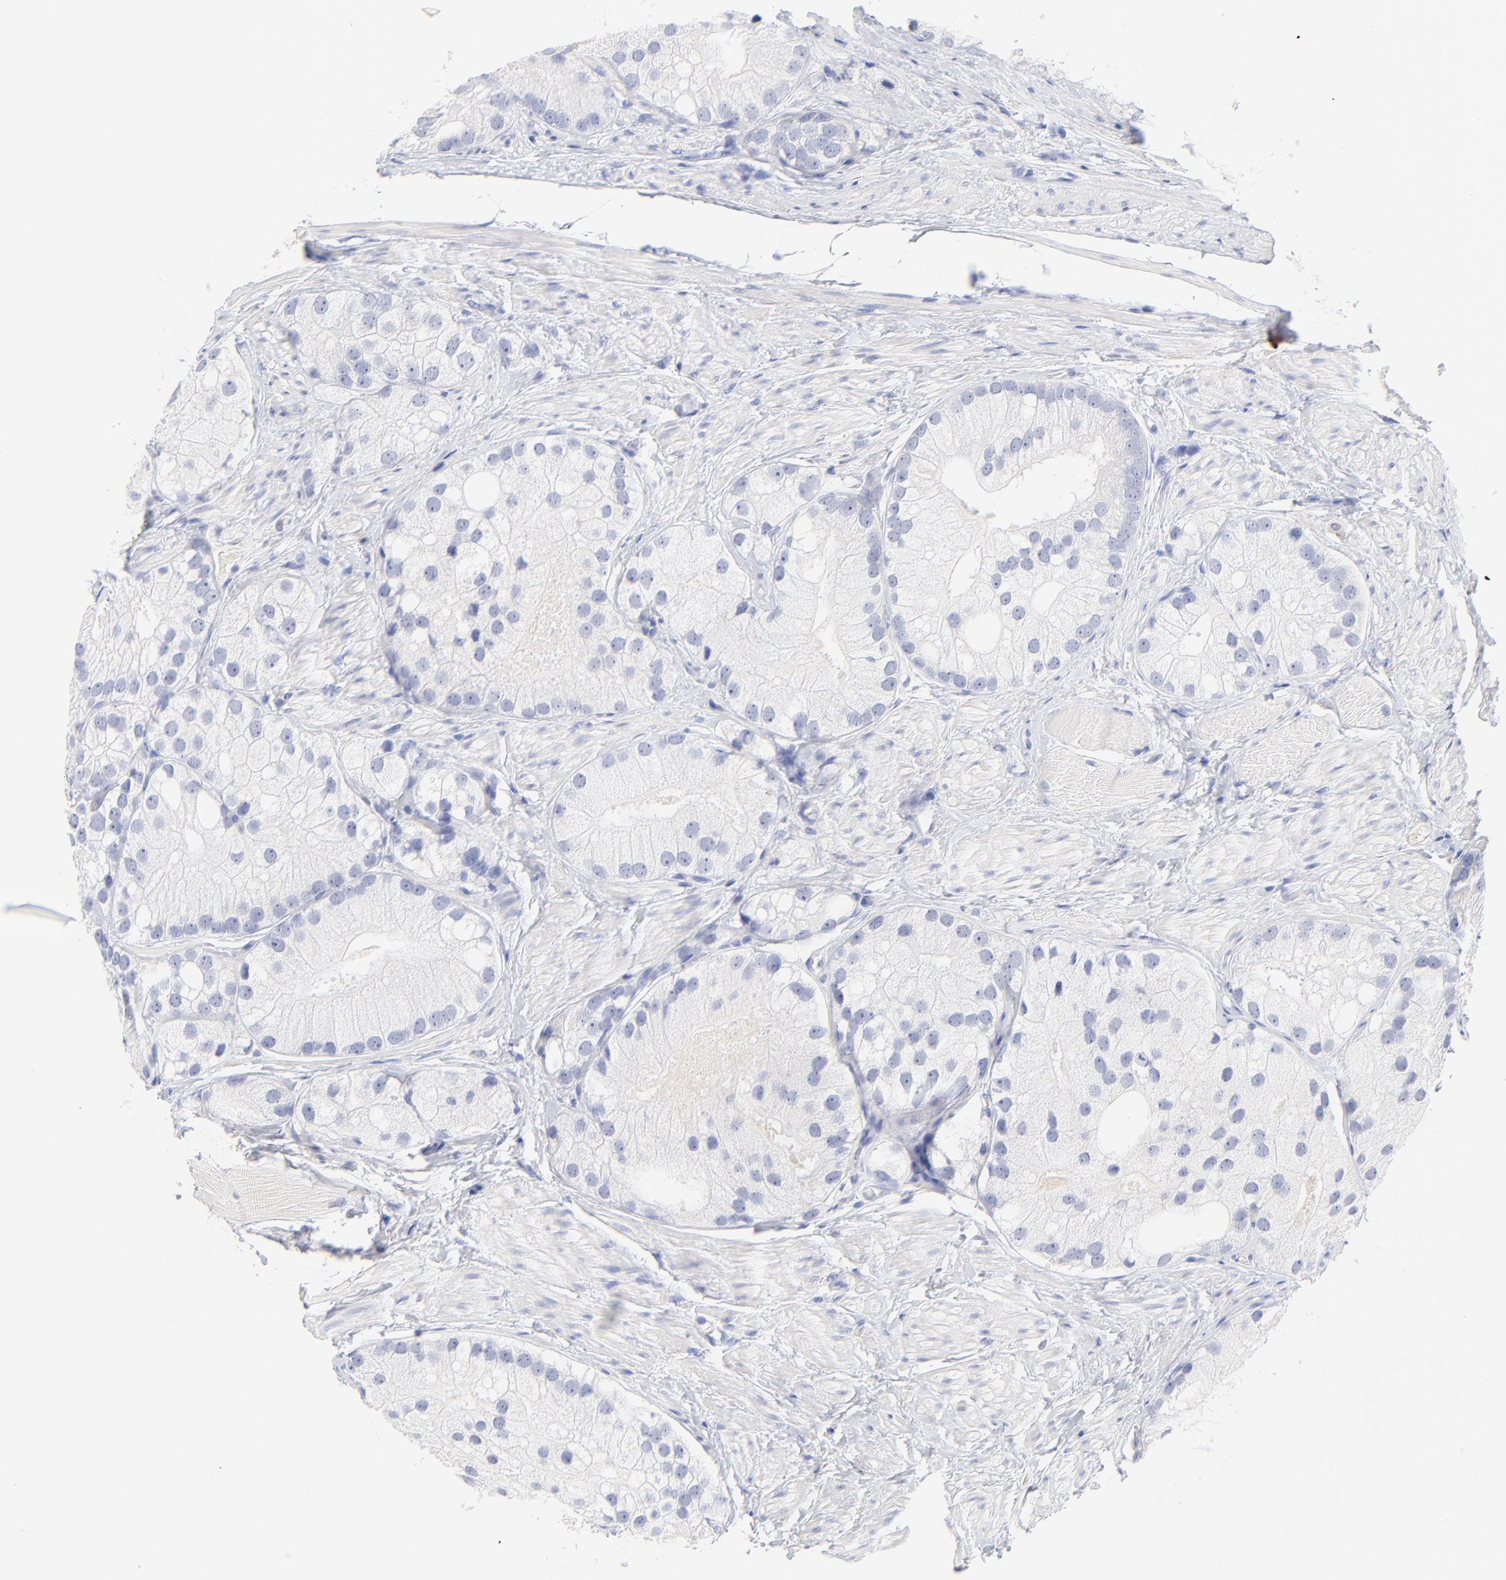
{"staining": {"intensity": "negative", "quantity": "none", "location": "none"}, "tissue": "prostate cancer", "cell_type": "Tumor cells", "image_type": "cancer", "snomed": [{"axis": "morphology", "description": "Adenocarcinoma, Low grade"}, {"axis": "topography", "description": "Prostate"}], "caption": "Immunohistochemical staining of human low-grade adenocarcinoma (prostate) displays no significant positivity in tumor cells. The staining was performed using DAB to visualize the protein expression in brown, while the nuclei were stained in blue with hematoxylin (Magnification: 20x).", "gene": "SULT4A1", "patient": {"sex": "male", "age": 69}}